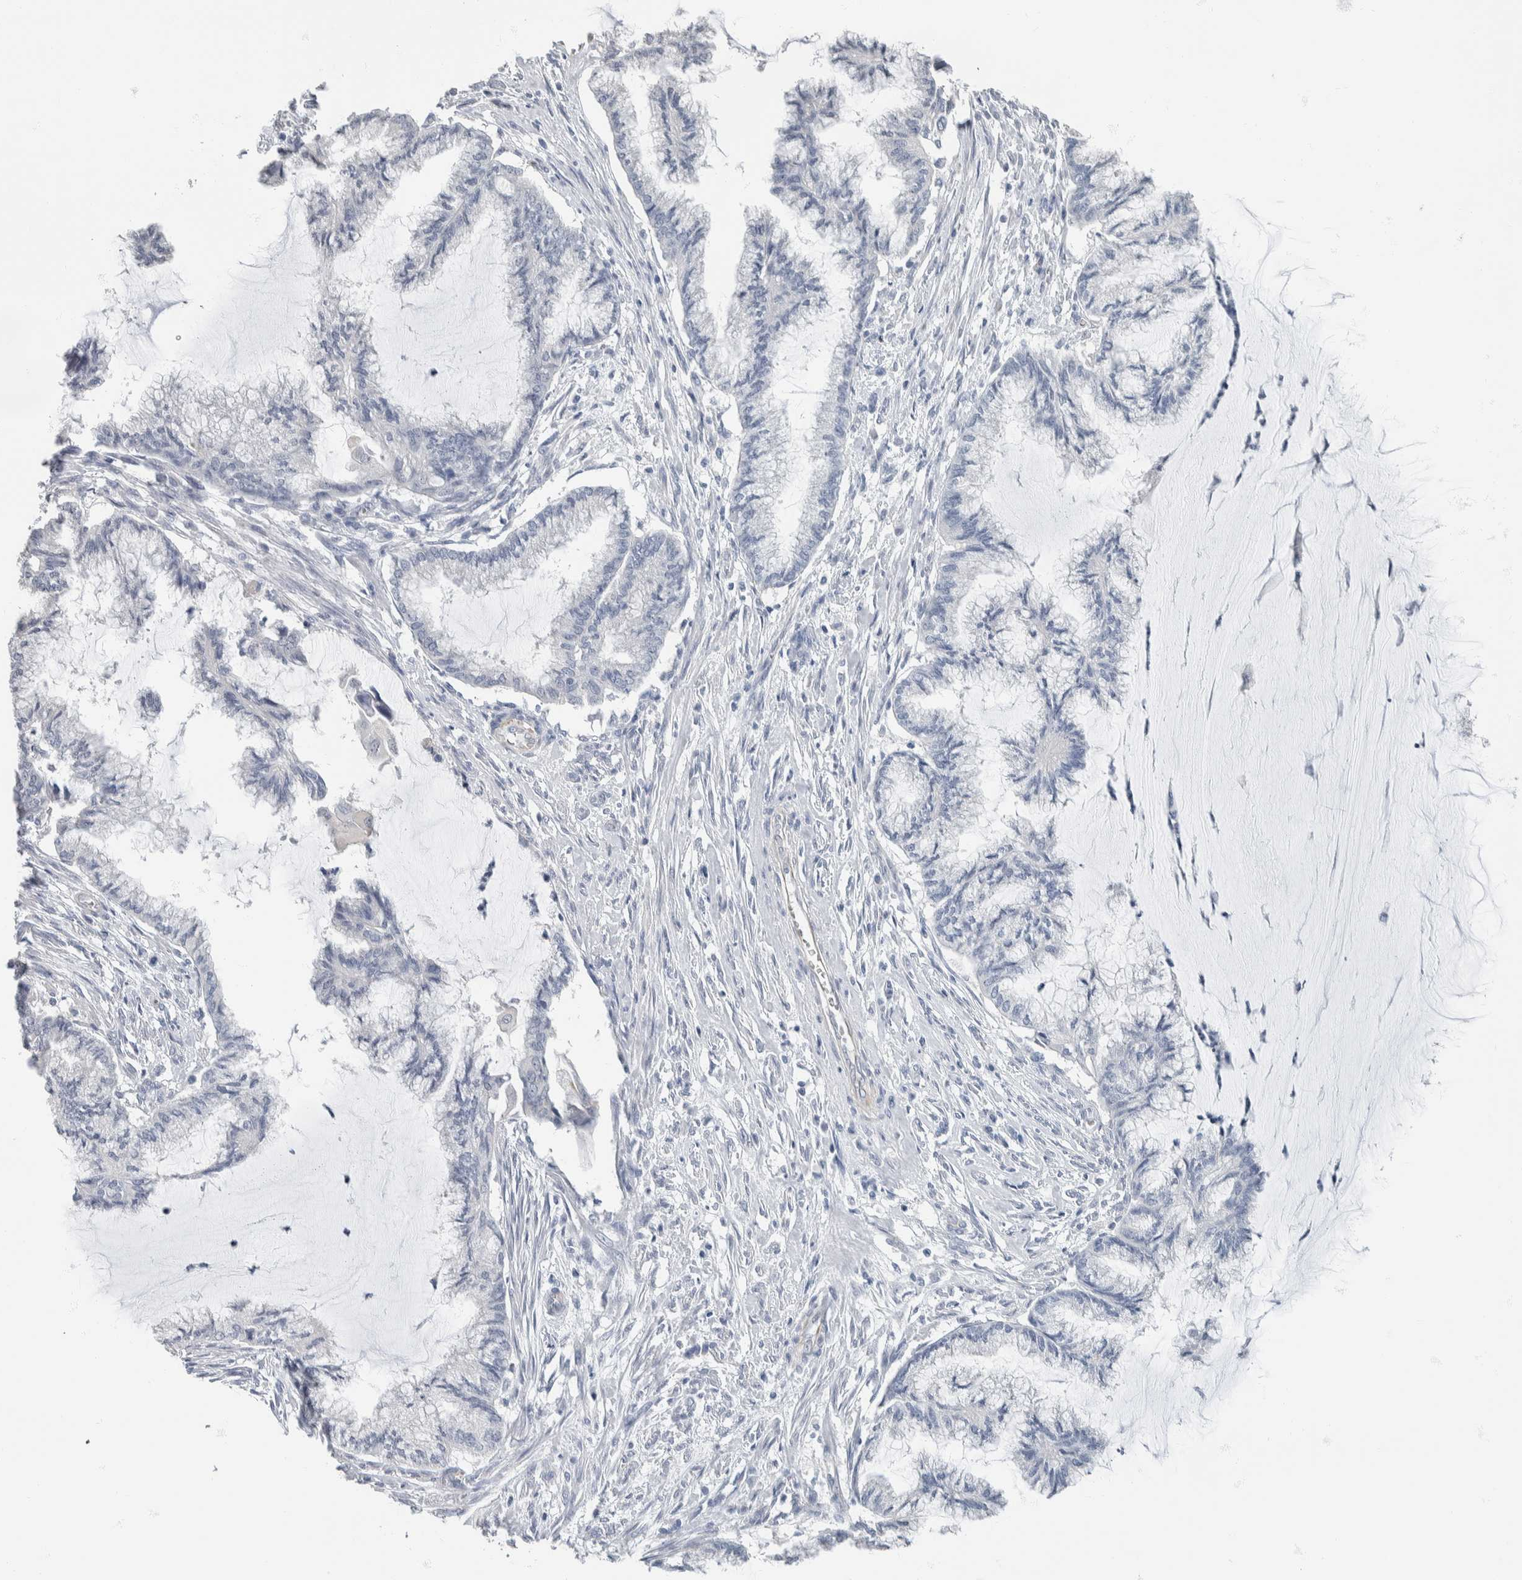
{"staining": {"intensity": "negative", "quantity": "none", "location": "none"}, "tissue": "endometrial cancer", "cell_type": "Tumor cells", "image_type": "cancer", "snomed": [{"axis": "morphology", "description": "Adenocarcinoma, NOS"}, {"axis": "topography", "description": "Endometrium"}], "caption": "Endometrial cancer was stained to show a protein in brown. There is no significant staining in tumor cells.", "gene": "NEFM", "patient": {"sex": "female", "age": 86}}